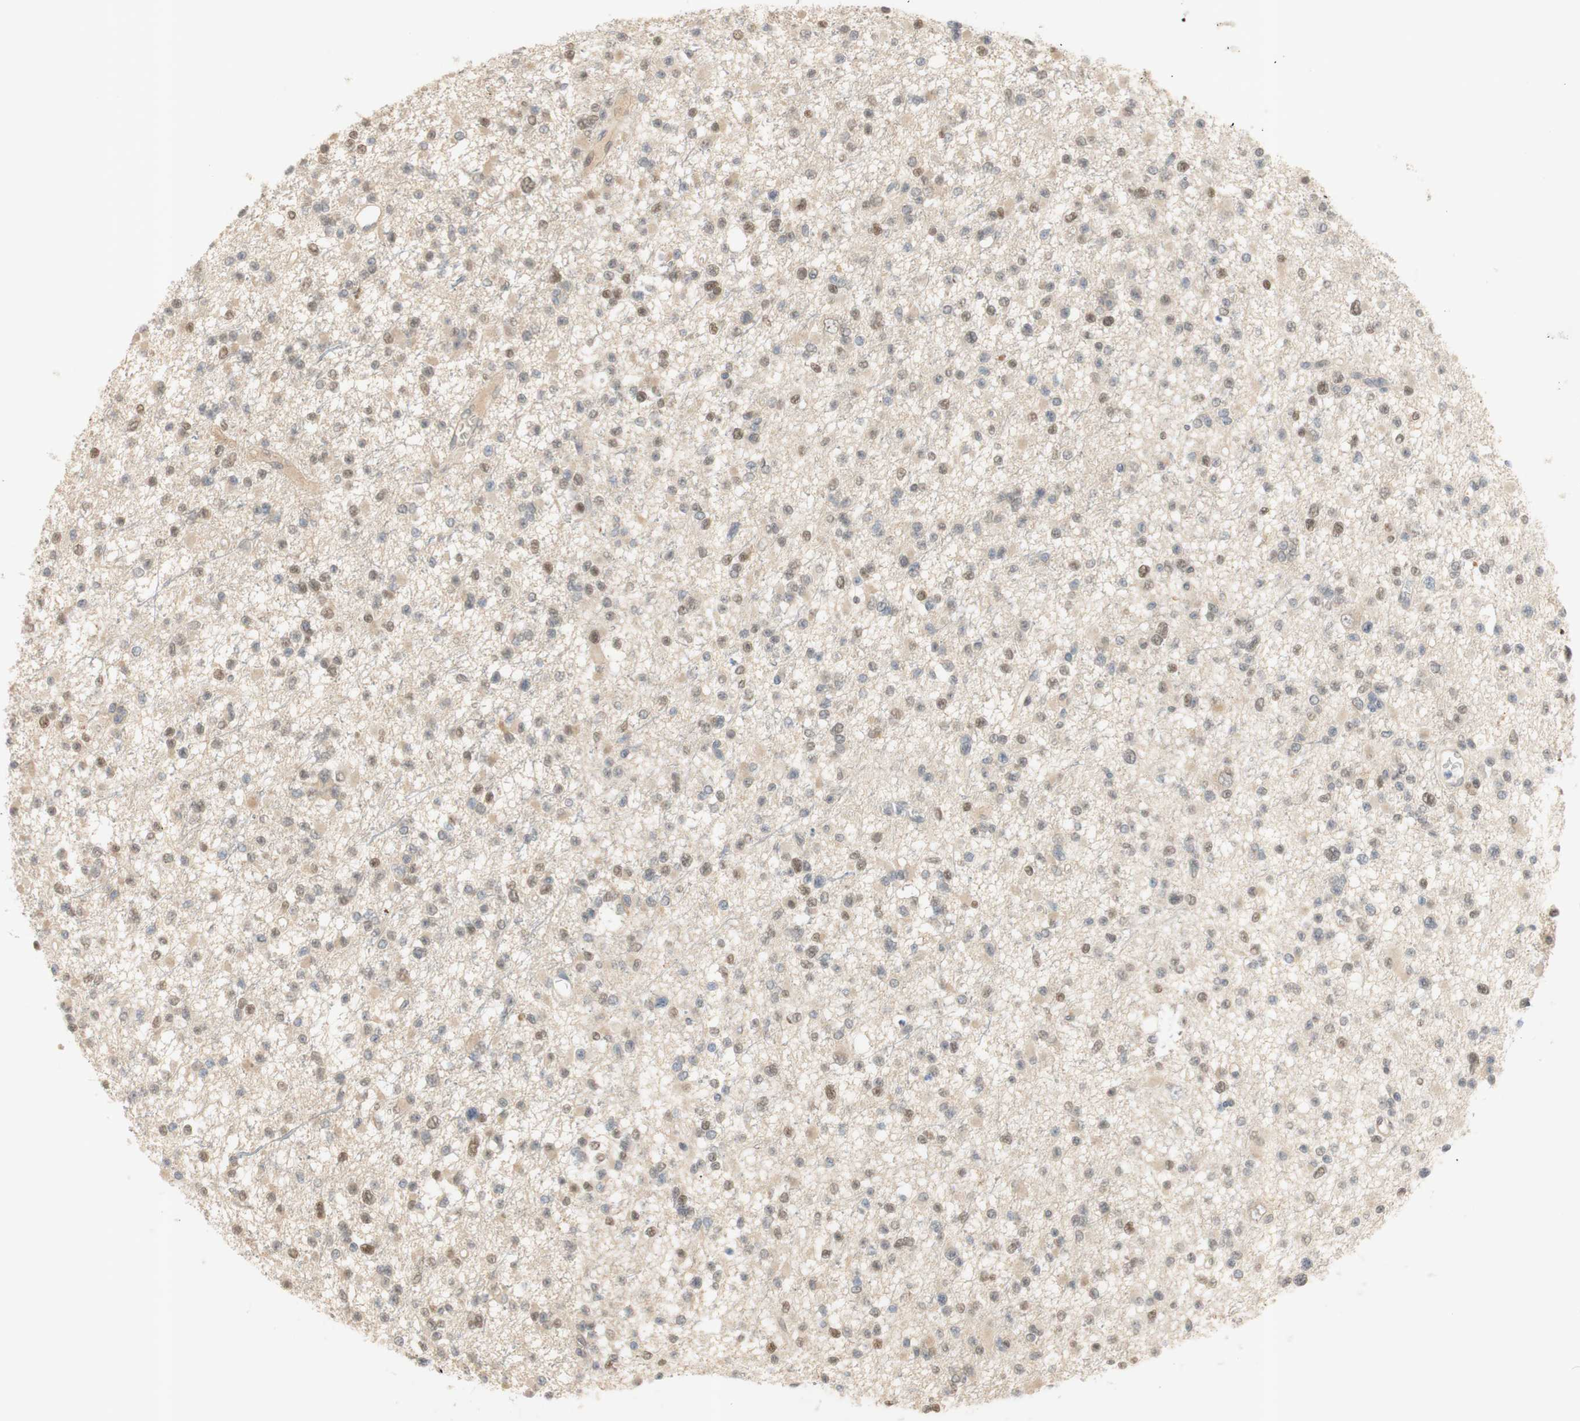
{"staining": {"intensity": "weak", "quantity": "25%-75%", "location": "nuclear"}, "tissue": "glioma", "cell_type": "Tumor cells", "image_type": "cancer", "snomed": [{"axis": "morphology", "description": "Glioma, malignant, Low grade"}, {"axis": "topography", "description": "Brain"}], "caption": "Immunohistochemical staining of human glioma exhibits low levels of weak nuclear protein expression in approximately 25%-75% of tumor cells. Nuclei are stained in blue.", "gene": "NAP1L4", "patient": {"sex": "female", "age": 22}}